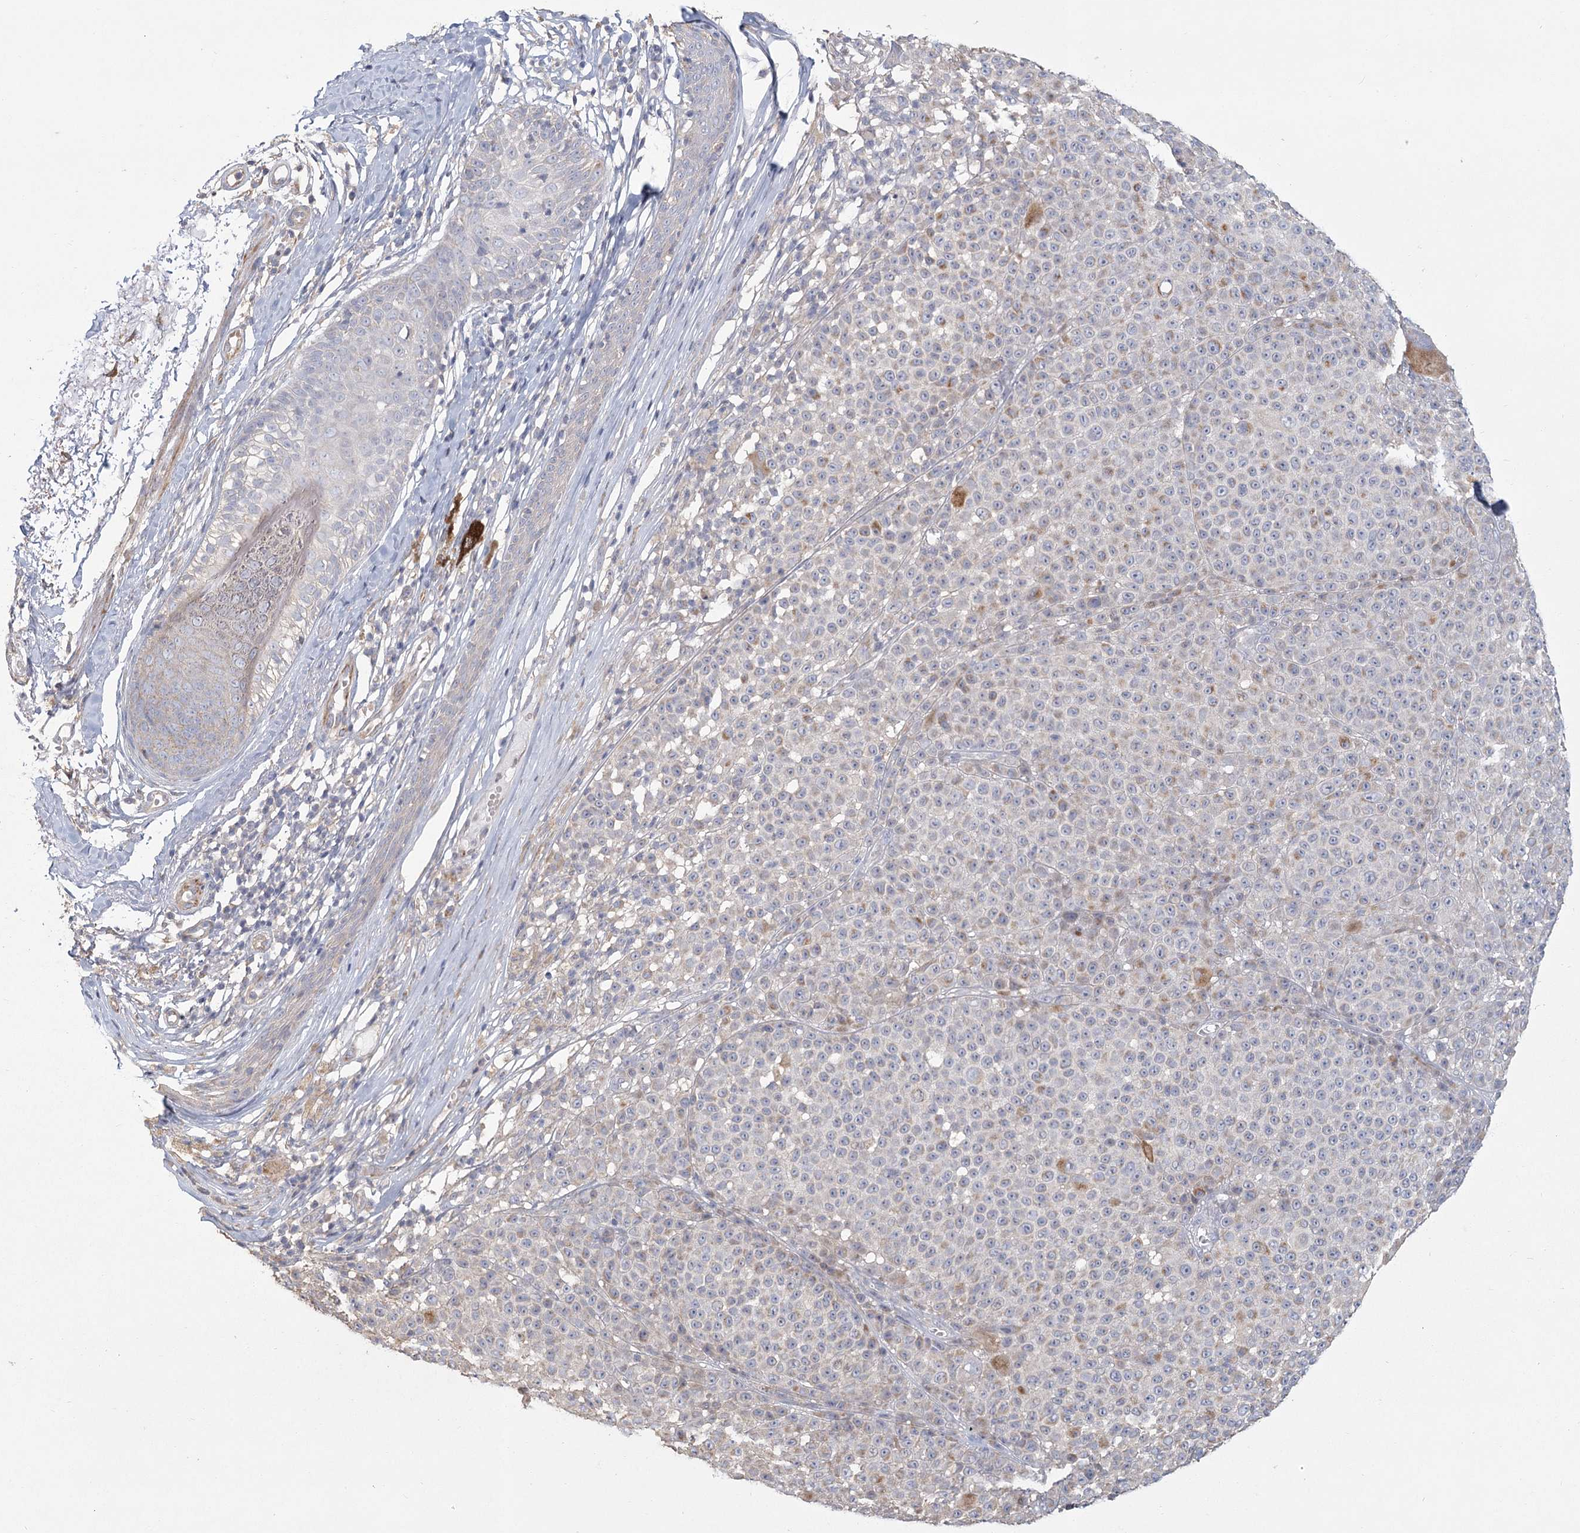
{"staining": {"intensity": "negative", "quantity": "none", "location": "none"}, "tissue": "melanoma", "cell_type": "Tumor cells", "image_type": "cancer", "snomed": [{"axis": "morphology", "description": "Malignant melanoma, NOS"}, {"axis": "topography", "description": "Skin"}], "caption": "A high-resolution photomicrograph shows immunohistochemistry staining of malignant melanoma, which reveals no significant positivity in tumor cells. The staining was performed using DAB (3,3'-diaminobenzidine) to visualize the protein expression in brown, while the nuclei were stained in blue with hematoxylin (Magnification: 20x).", "gene": "CNTLN", "patient": {"sex": "female", "age": 94}}